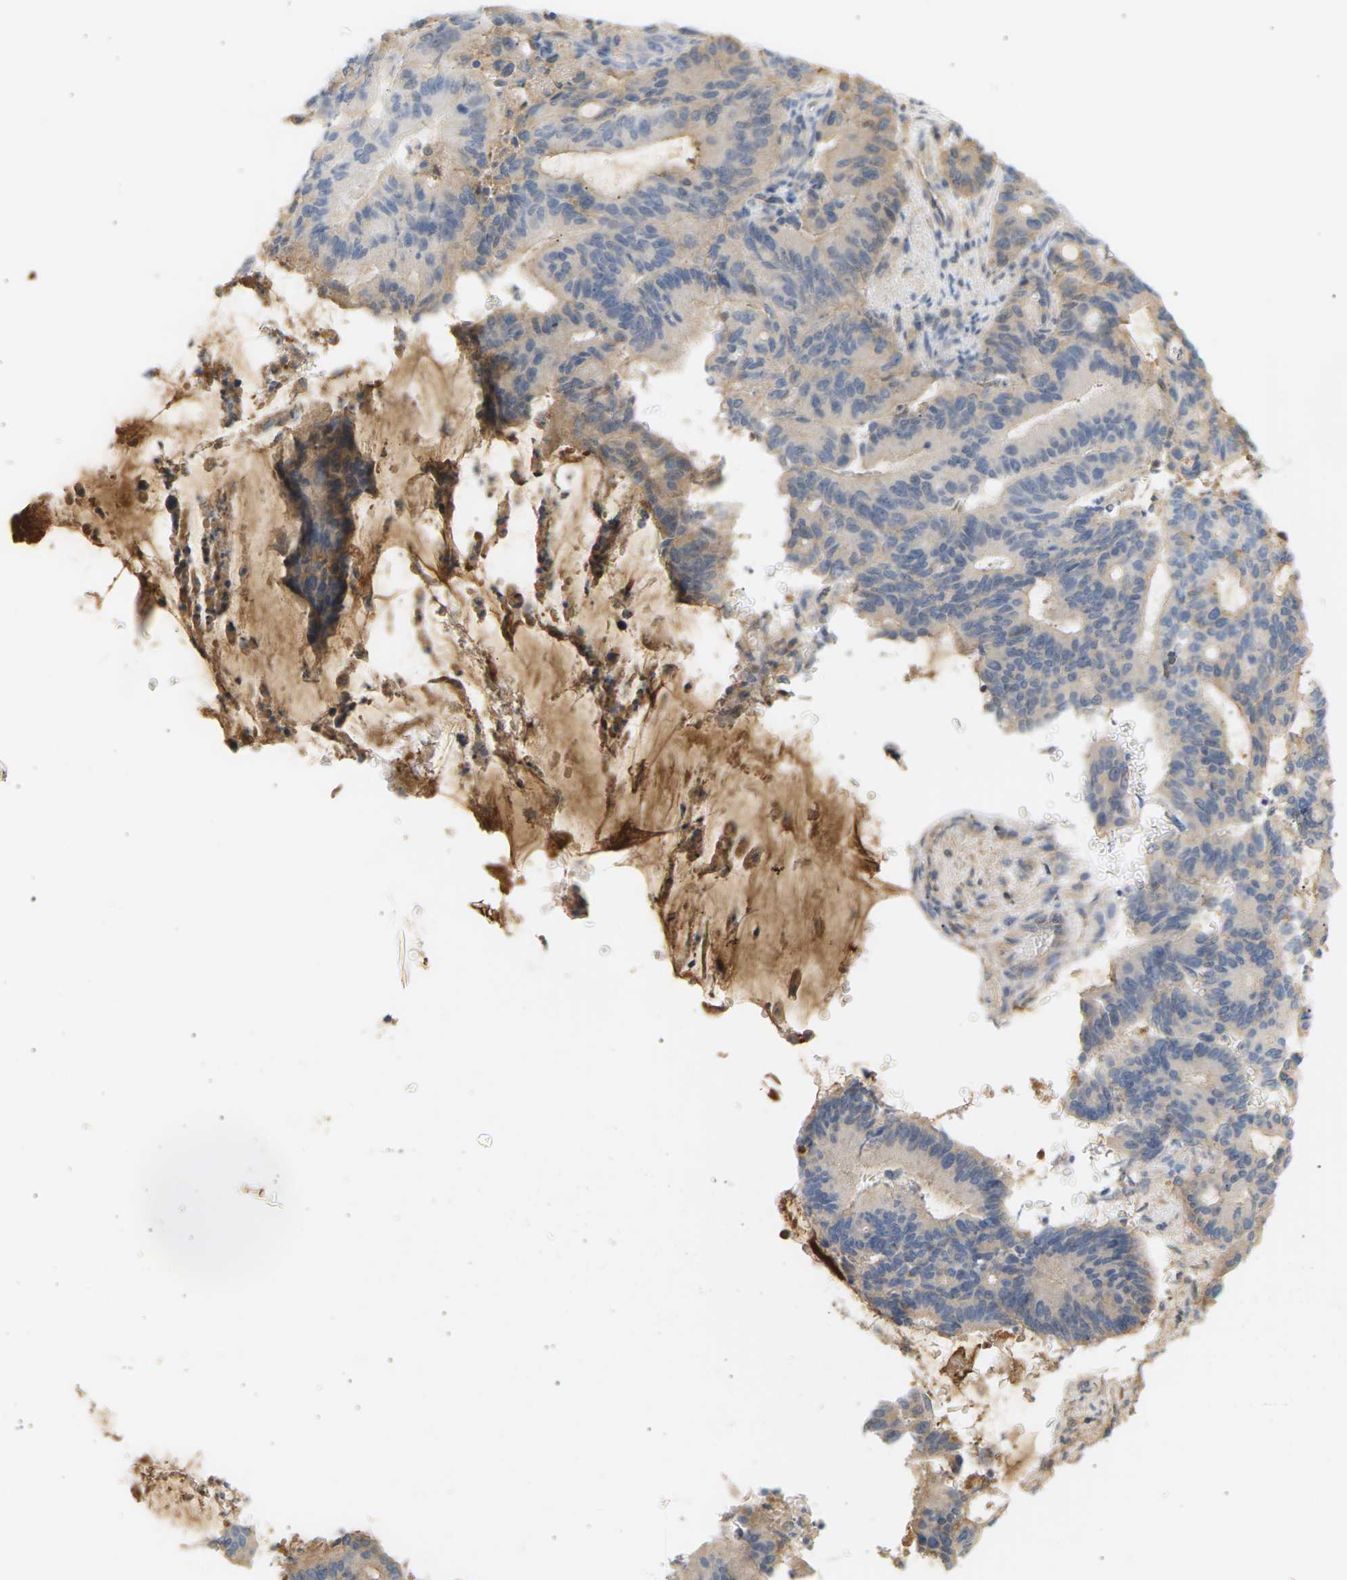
{"staining": {"intensity": "weak", "quantity": "25%-75%", "location": "cytoplasmic/membranous"}, "tissue": "liver cancer", "cell_type": "Tumor cells", "image_type": "cancer", "snomed": [{"axis": "morphology", "description": "Cholangiocarcinoma"}, {"axis": "topography", "description": "Liver"}], "caption": "Weak cytoplasmic/membranous positivity for a protein is identified in approximately 25%-75% of tumor cells of liver cancer (cholangiocarcinoma) using immunohistochemistry (IHC).", "gene": "IGLC3", "patient": {"sex": "female", "age": 73}}